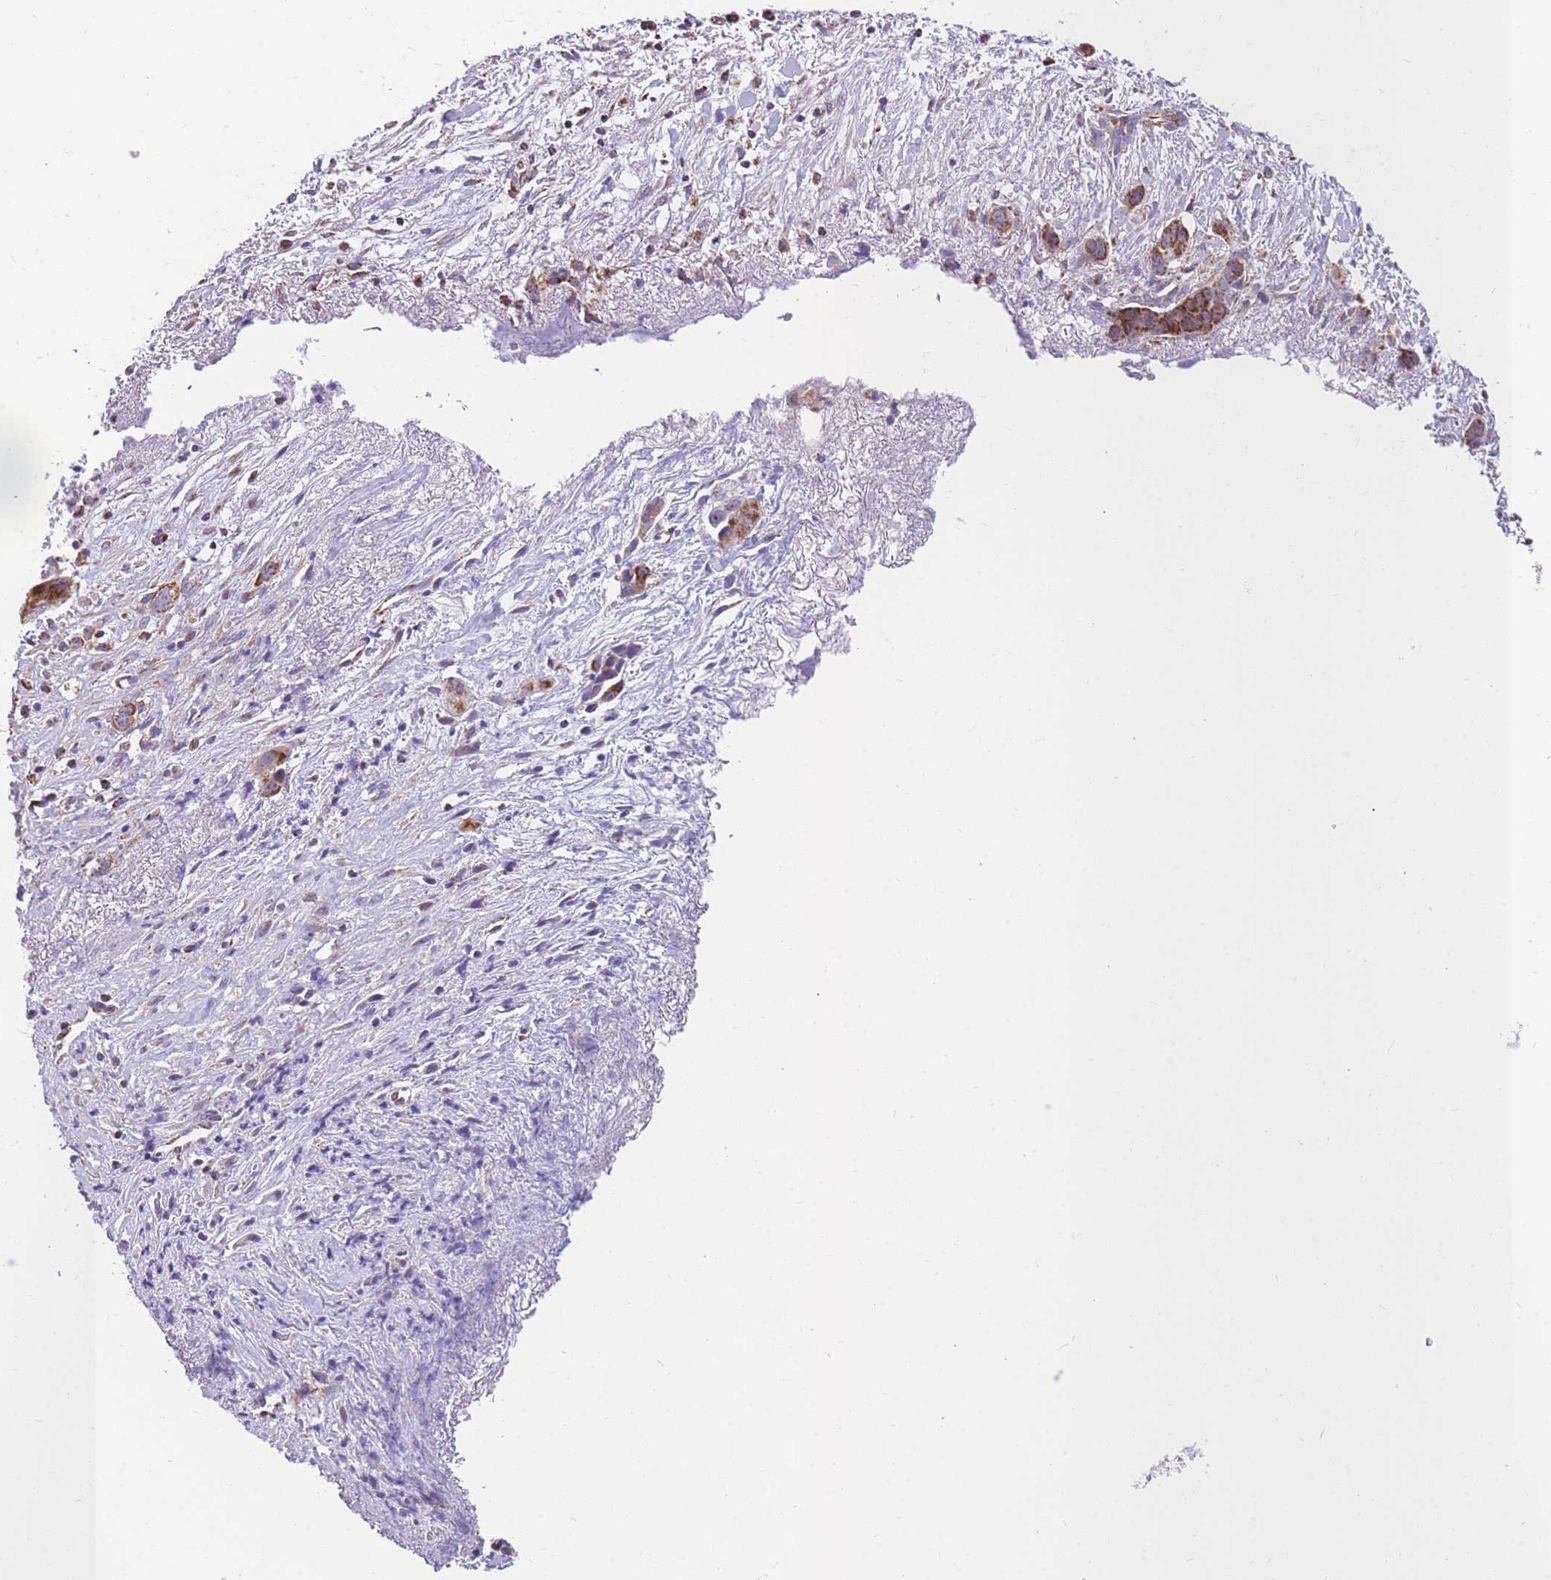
{"staining": {"intensity": "moderate", "quantity": ">75%", "location": "cytoplasmic/membranous"}, "tissue": "liver cancer", "cell_type": "Tumor cells", "image_type": "cancer", "snomed": [{"axis": "morphology", "description": "Cholangiocarcinoma"}, {"axis": "topography", "description": "Liver"}], "caption": "A brown stain highlights moderate cytoplasmic/membranous positivity of a protein in cholangiocarcinoma (liver) tumor cells.", "gene": "DDX49", "patient": {"sex": "female", "age": 79}}